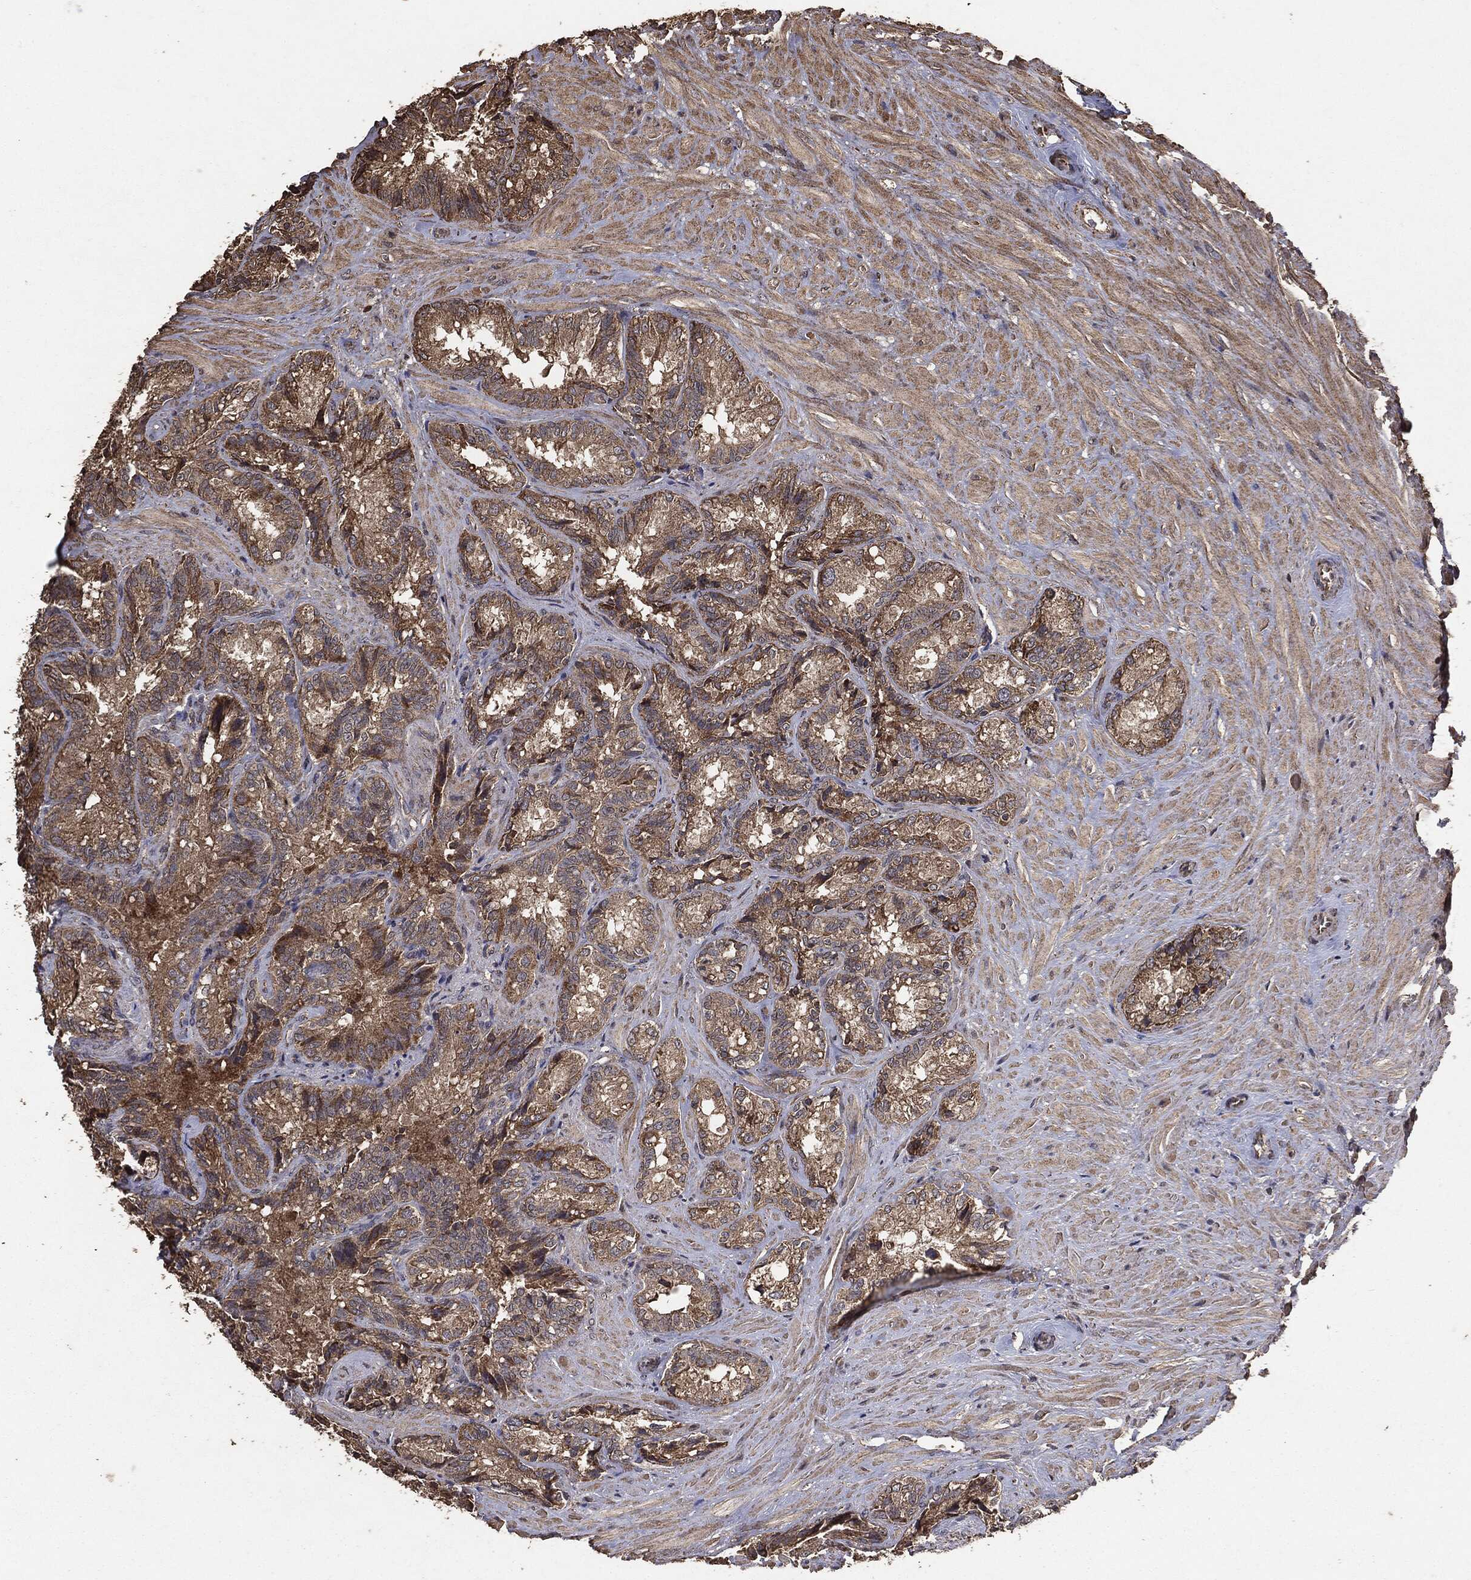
{"staining": {"intensity": "moderate", "quantity": ">75%", "location": "cytoplasmic/membranous"}, "tissue": "seminal vesicle", "cell_type": "Glandular cells", "image_type": "normal", "snomed": [{"axis": "morphology", "description": "Normal tissue, NOS"}, {"axis": "topography", "description": "Seminal veicle"}], "caption": "DAB immunohistochemical staining of unremarkable seminal vesicle displays moderate cytoplasmic/membranous protein positivity in about >75% of glandular cells.", "gene": "MTOR", "patient": {"sex": "male", "age": 68}}